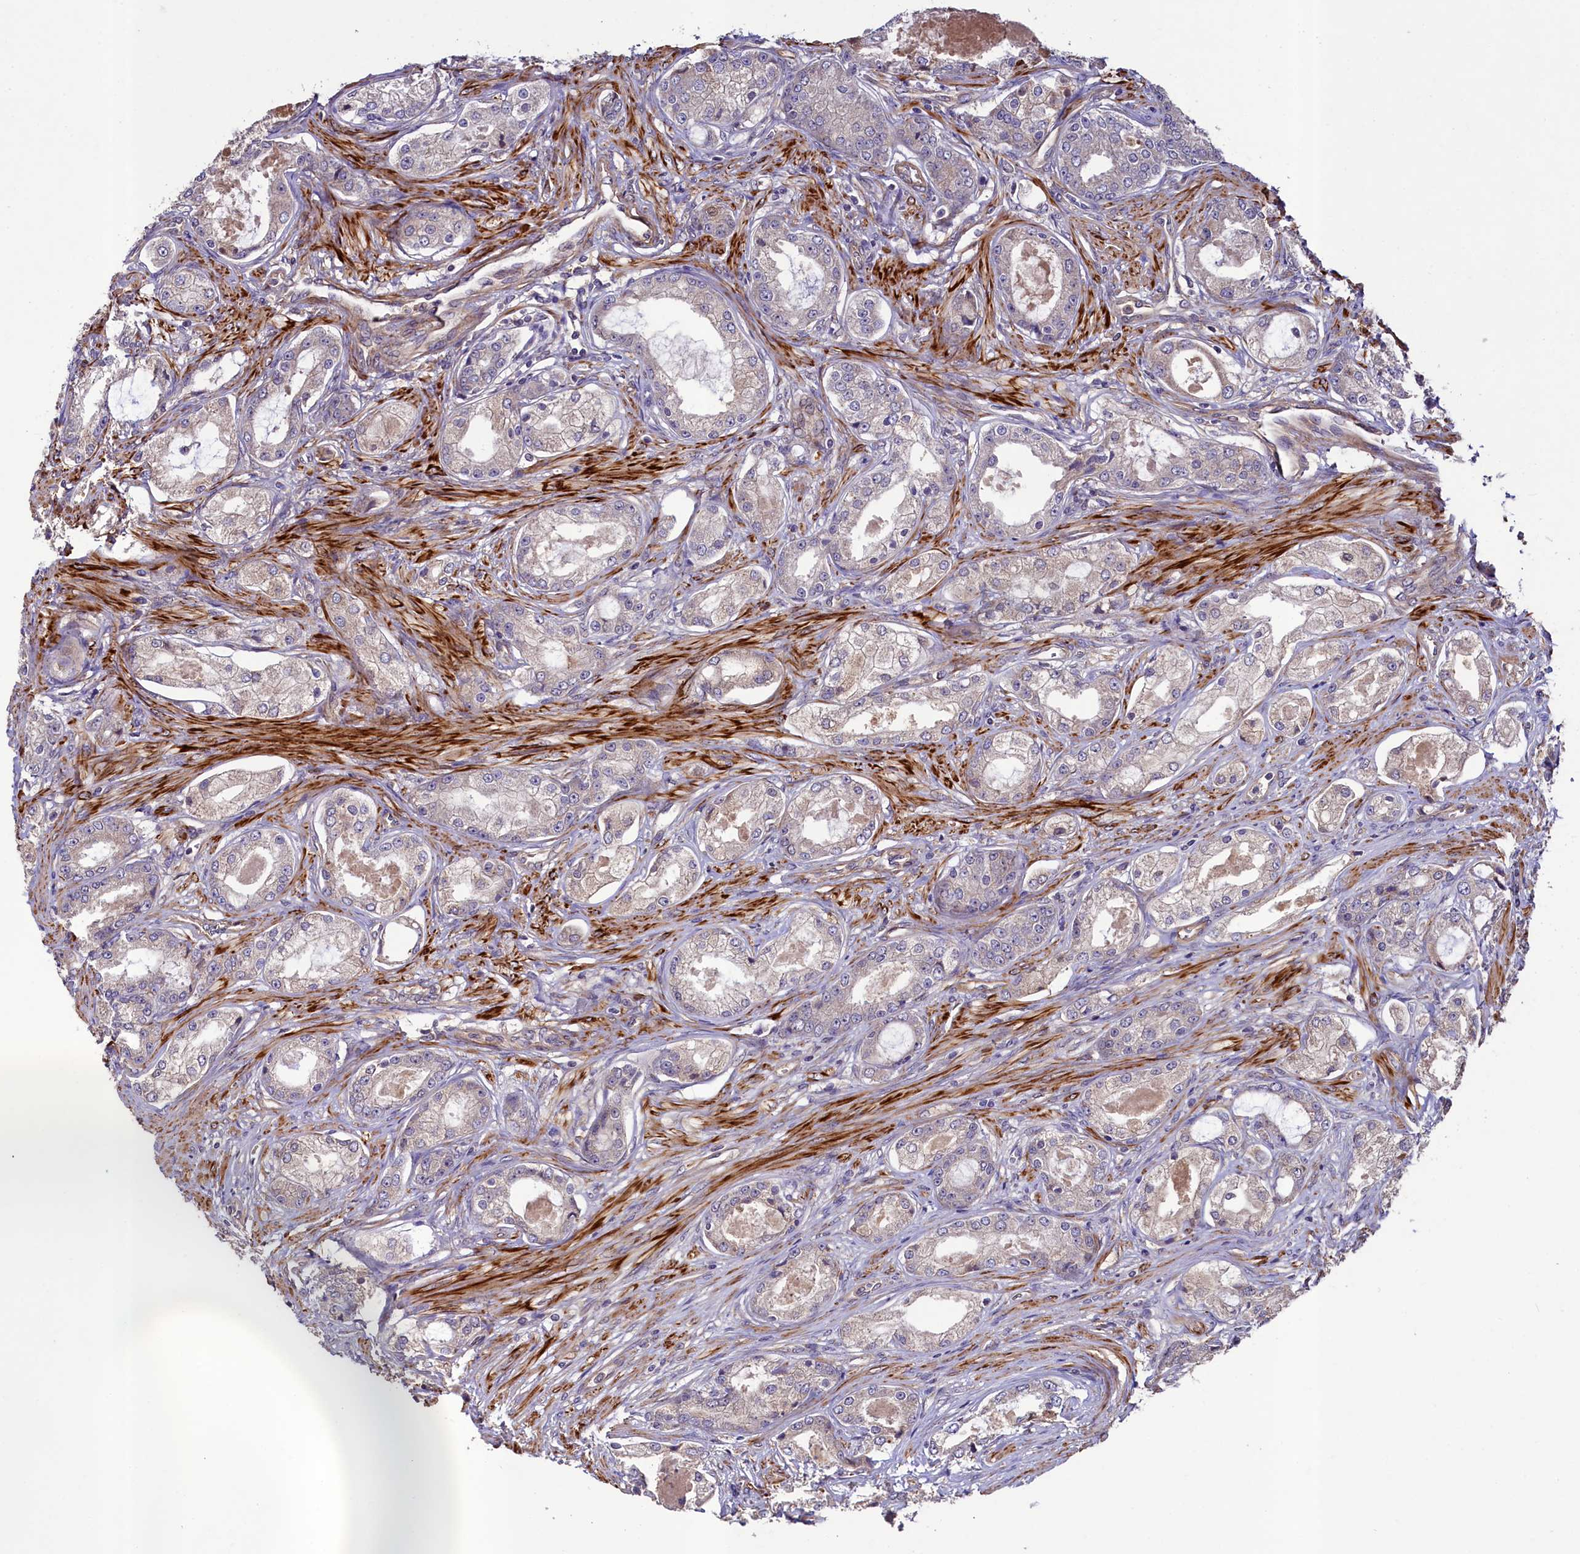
{"staining": {"intensity": "negative", "quantity": "none", "location": "none"}, "tissue": "prostate cancer", "cell_type": "Tumor cells", "image_type": "cancer", "snomed": [{"axis": "morphology", "description": "Adenocarcinoma, Low grade"}, {"axis": "topography", "description": "Prostate"}], "caption": "This is an immunohistochemistry image of human prostate cancer. There is no expression in tumor cells.", "gene": "CCDC102A", "patient": {"sex": "male", "age": 68}}